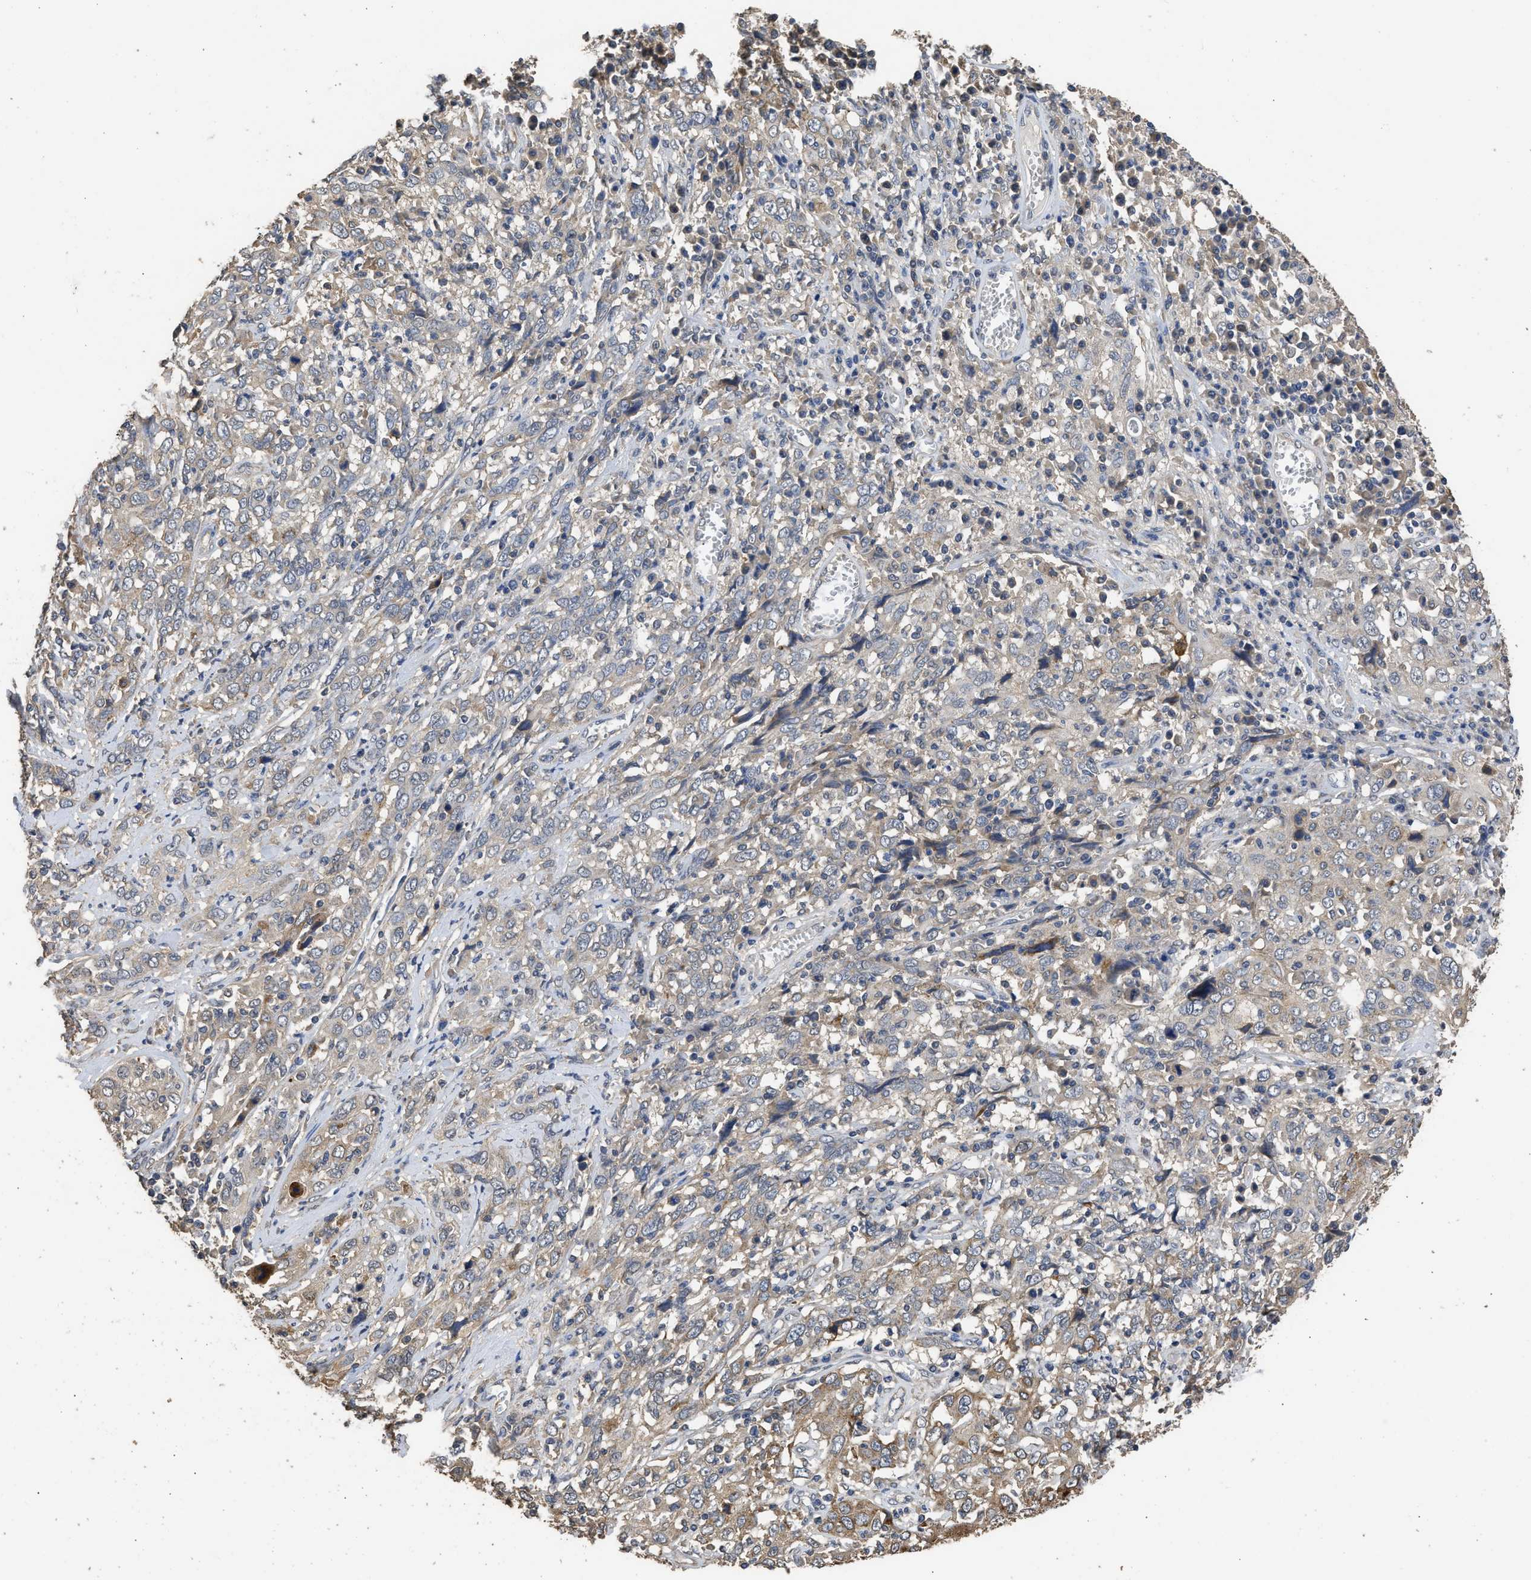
{"staining": {"intensity": "weak", "quantity": "25%-75%", "location": "cytoplasmic/membranous"}, "tissue": "cervical cancer", "cell_type": "Tumor cells", "image_type": "cancer", "snomed": [{"axis": "morphology", "description": "Squamous cell carcinoma, NOS"}, {"axis": "topography", "description": "Cervix"}], "caption": "Tumor cells display low levels of weak cytoplasmic/membranous positivity in about 25%-75% of cells in cervical cancer (squamous cell carcinoma). (Stains: DAB (3,3'-diaminobenzidine) in brown, nuclei in blue, Microscopy: brightfield microscopy at high magnification).", "gene": "SPINT2", "patient": {"sex": "female", "age": 46}}